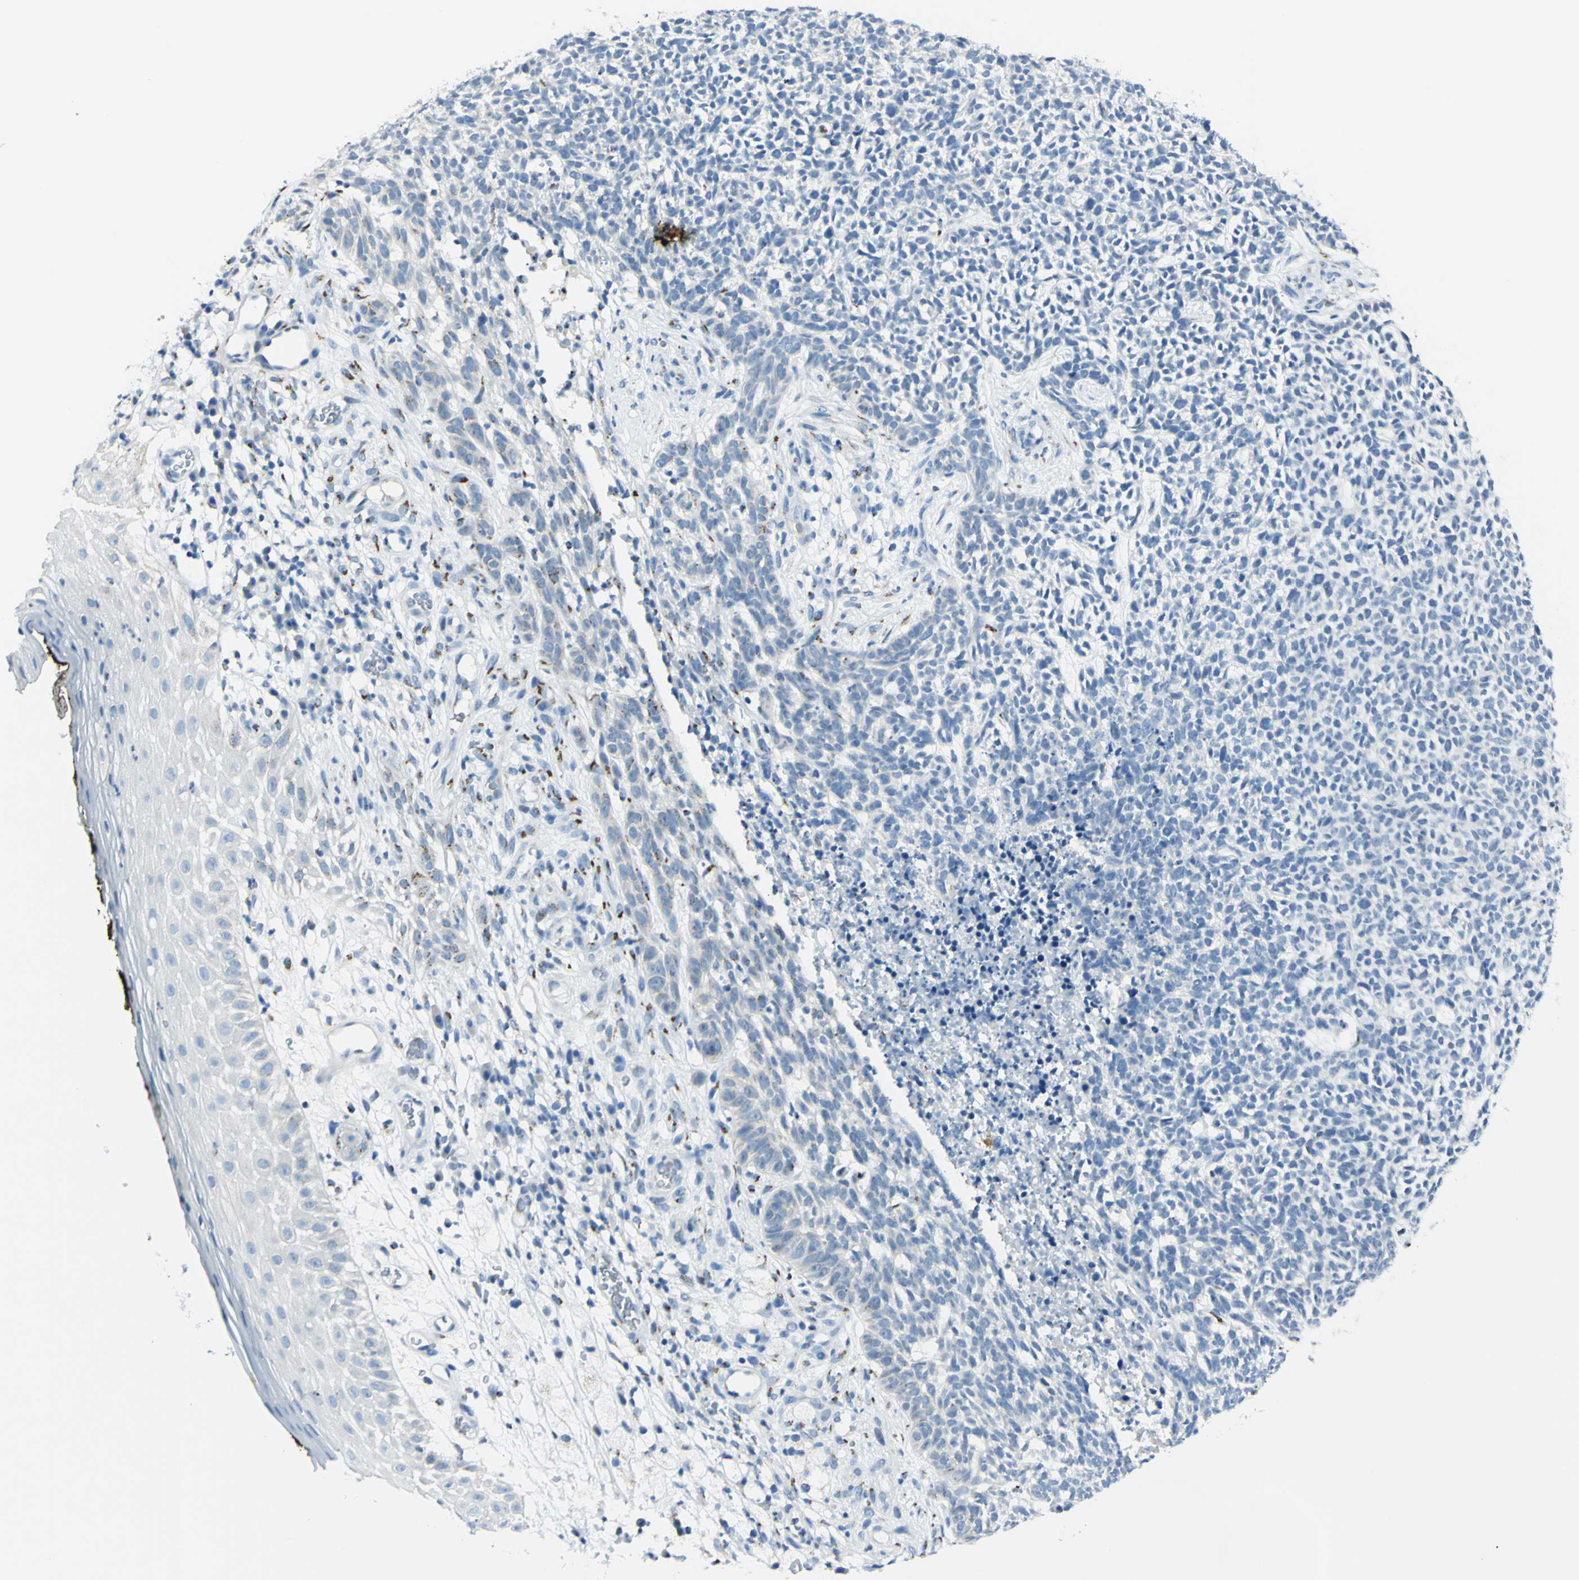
{"staining": {"intensity": "negative", "quantity": "none", "location": "none"}, "tissue": "skin cancer", "cell_type": "Tumor cells", "image_type": "cancer", "snomed": [{"axis": "morphology", "description": "Basal cell carcinoma"}, {"axis": "topography", "description": "Skin"}], "caption": "This histopathology image is of skin cancer (basal cell carcinoma) stained with immunohistochemistry (IHC) to label a protein in brown with the nuclei are counter-stained blue. There is no expression in tumor cells.", "gene": "B4GALT1", "patient": {"sex": "female", "age": 84}}